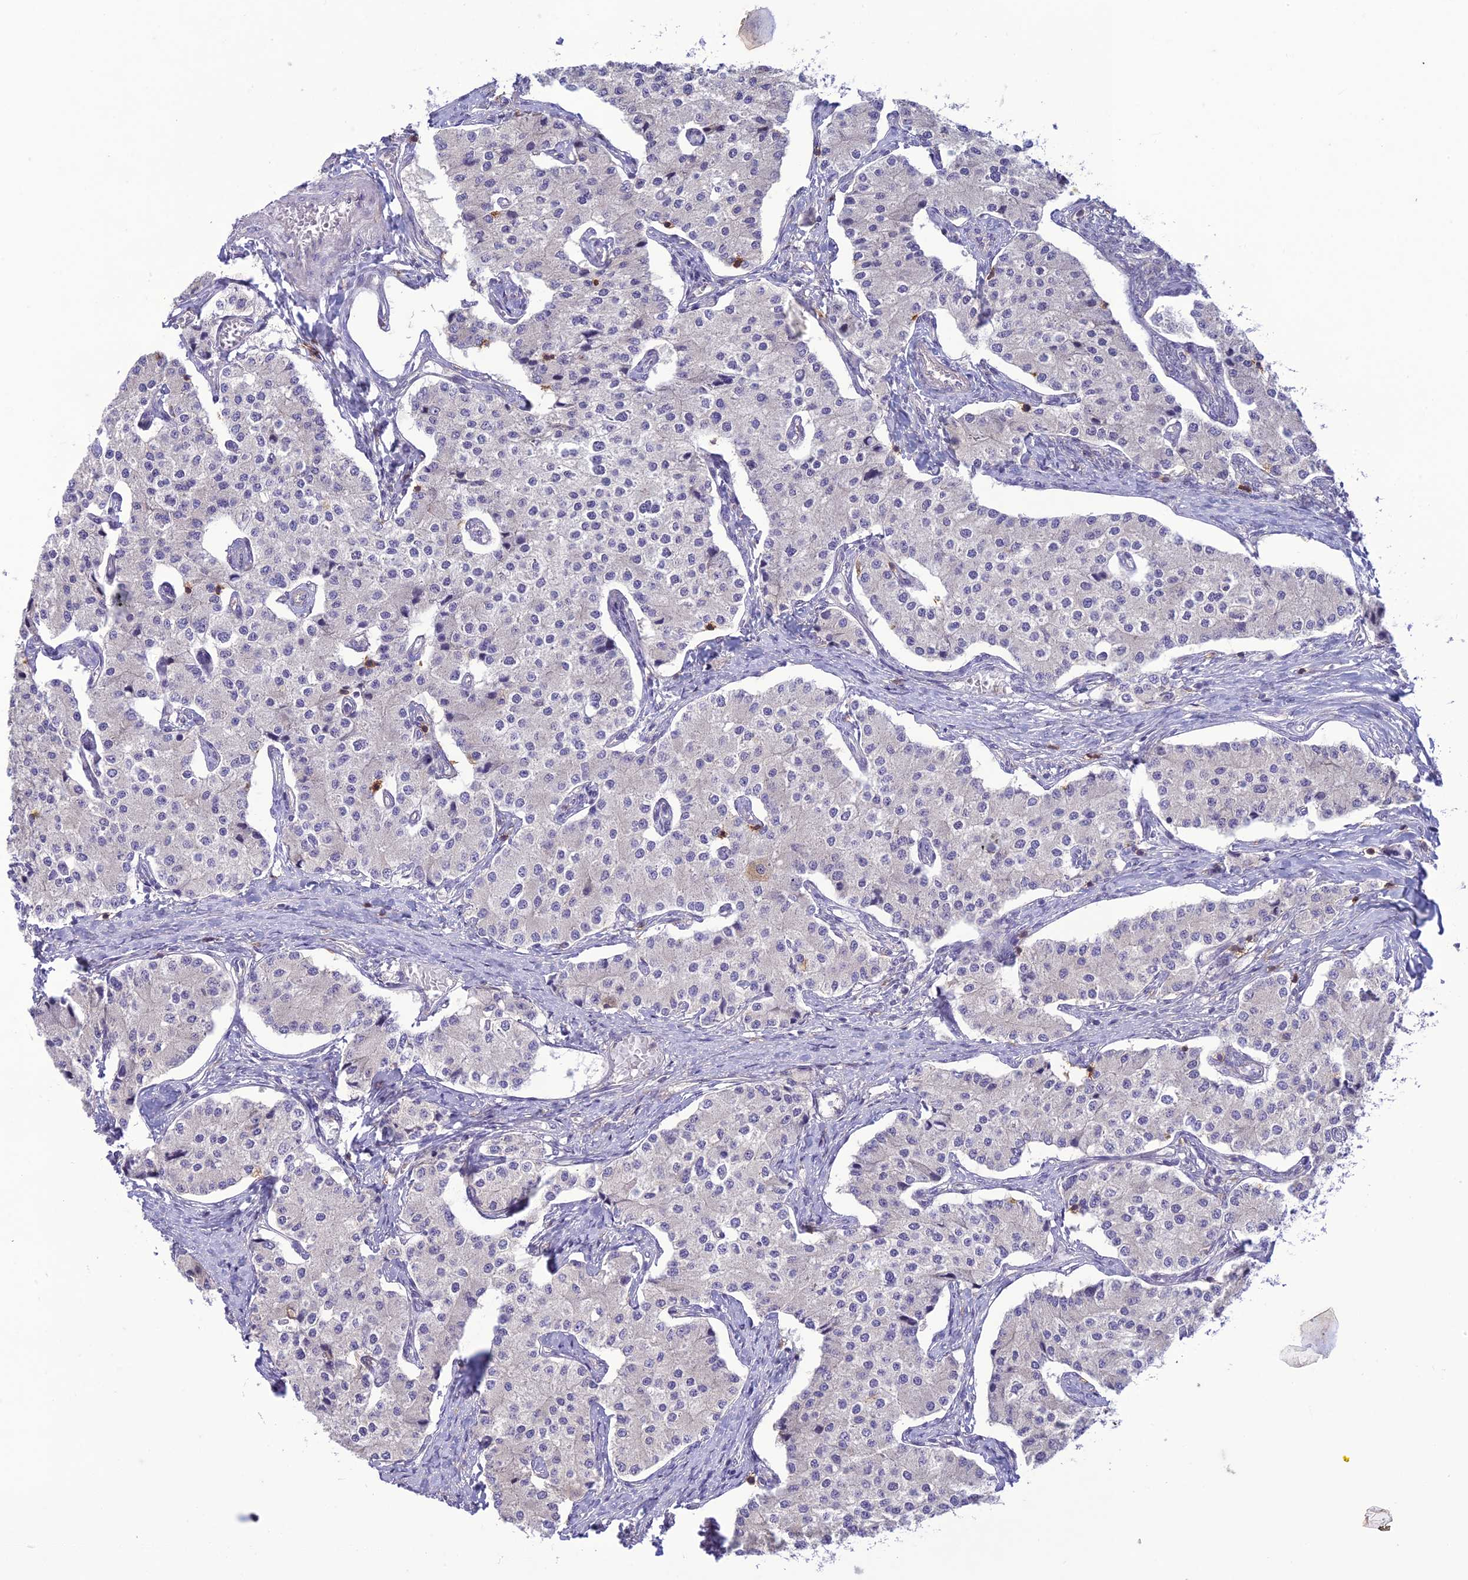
{"staining": {"intensity": "negative", "quantity": "none", "location": "none"}, "tissue": "carcinoid", "cell_type": "Tumor cells", "image_type": "cancer", "snomed": [{"axis": "morphology", "description": "Carcinoid, malignant, NOS"}, {"axis": "topography", "description": "Colon"}], "caption": "Photomicrograph shows no protein expression in tumor cells of malignant carcinoid tissue. (DAB immunohistochemistry (IHC), high magnification).", "gene": "ITGAE", "patient": {"sex": "female", "age": 52}}